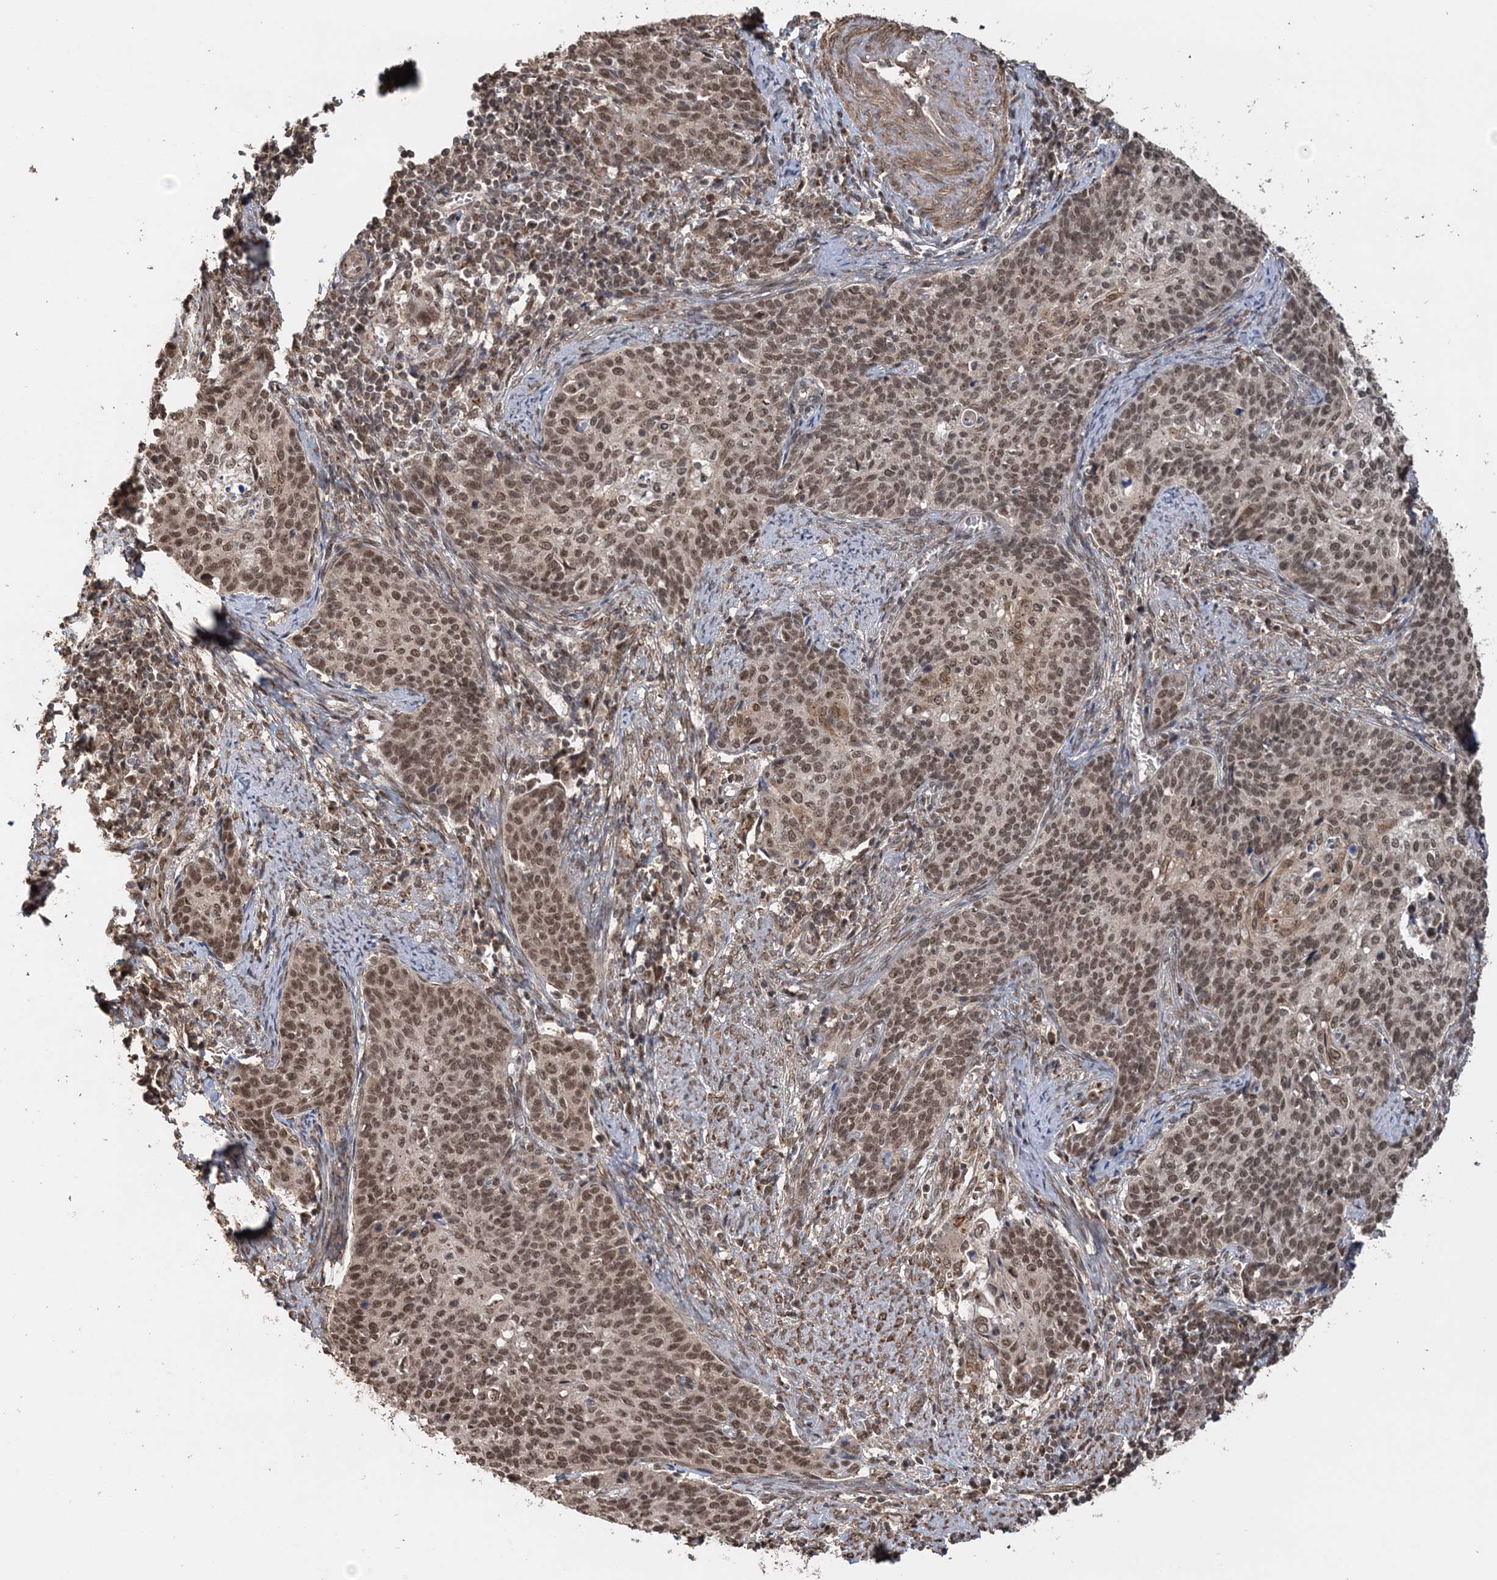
{"staining": {"intensity": "moderate", "quantity": ">75%", "location": "nuclear"}, "tissue": "cervical cancer", "cell_type": "Tumor cells", "image_type": "cancer", "snomed": [{"axis": "morphology", "description": "Squamous cell carcinoma, NOS"}, {"axis": "topography", "description": "Cervix"}], "caption": "This is an image of immunohistochemistry staining of cervical squamous cell carcinoma, which shows moderate staining in the nuclear of tumor cells.", "gene": "TSHZ2", "patient": {"sex": "female", "age": 39}}